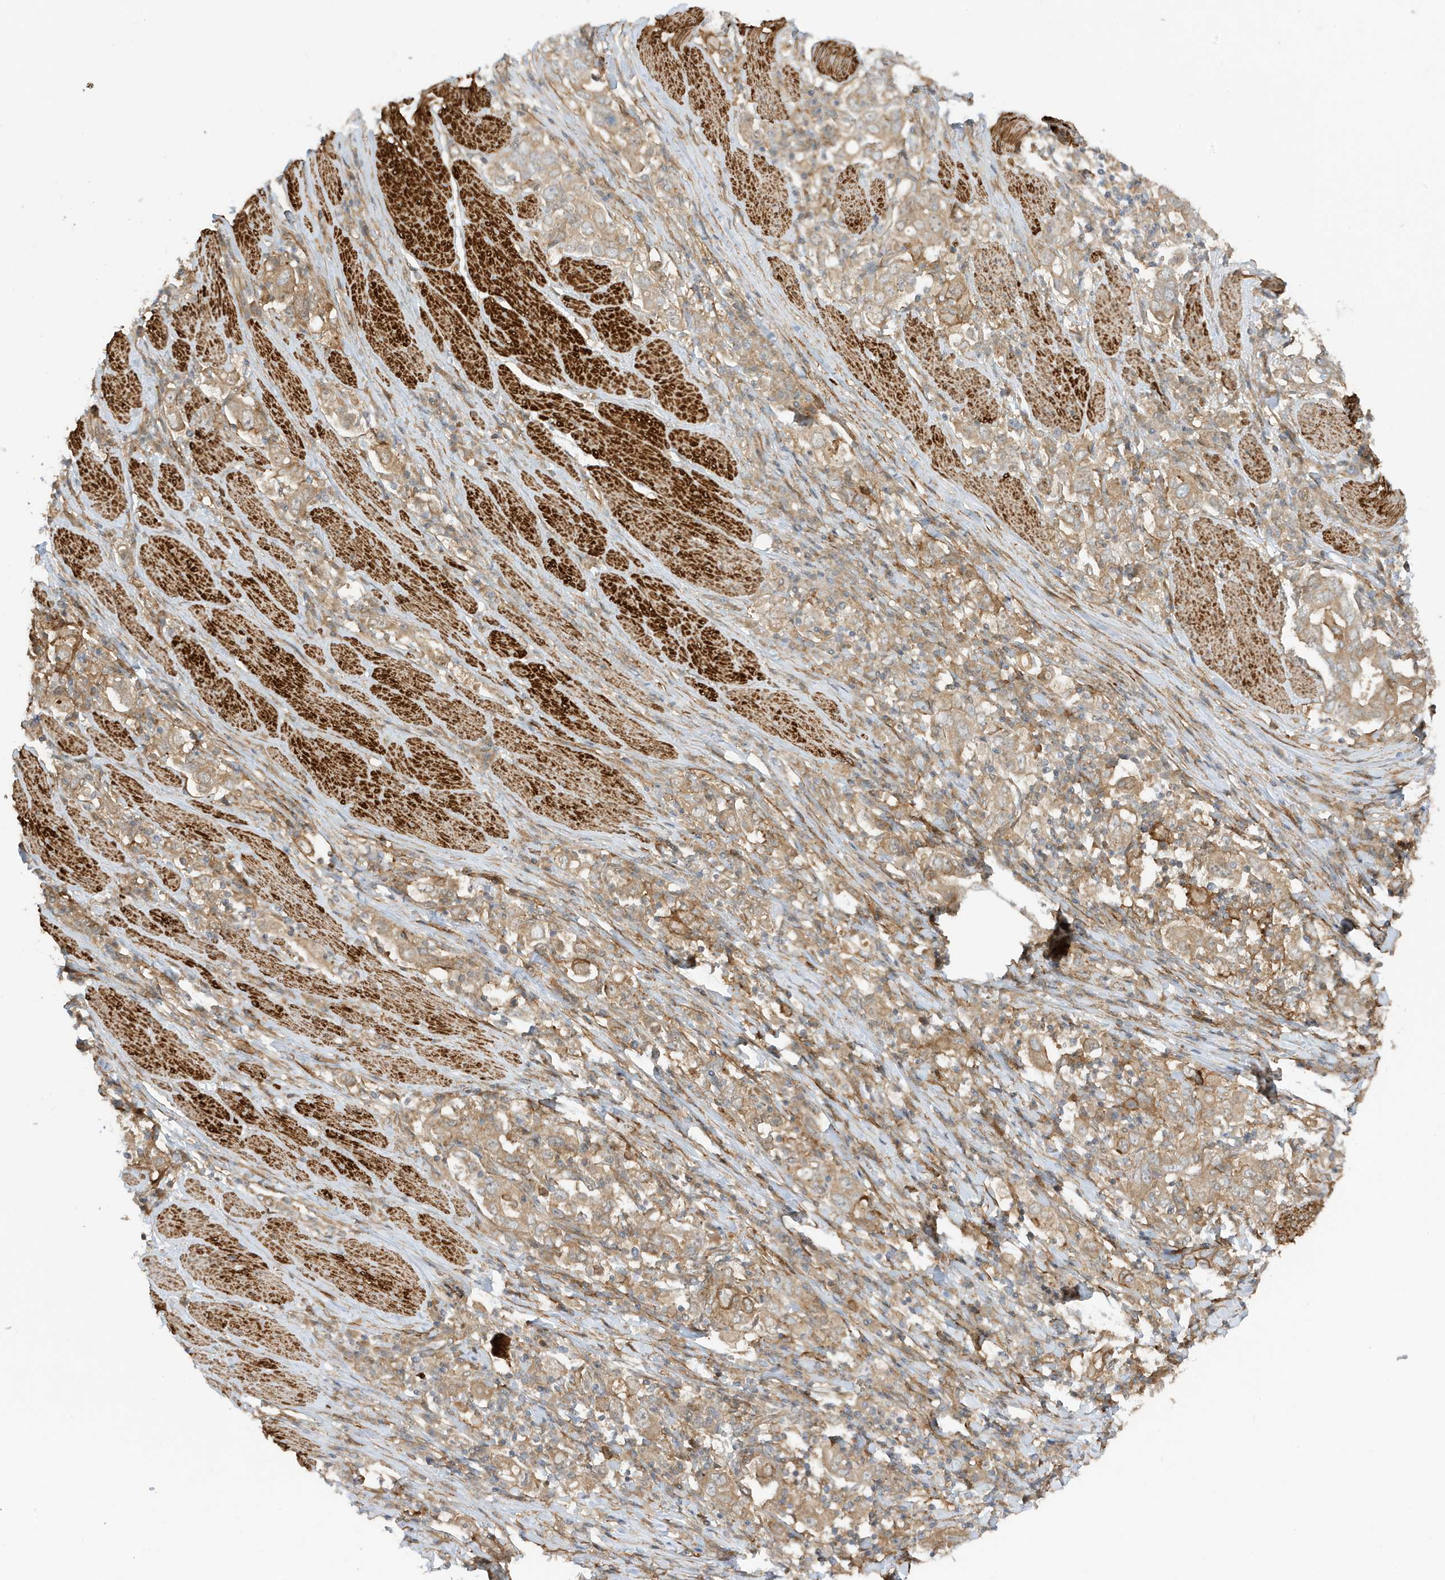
{"staining": {"intensity": "moderate", "quantity": ">75%", "location": "cytoplasmic/membranous"}, "tissue": "stomach cancer", "cell_type": "Tumor cells", "image_type": "cancer", "snomed": [{"axis": "morphology", "description": "Adenocarcinoma, NOS"}, {"axis": "topography", "description": "Stomach, upper"}], "caption": "Immunohistochemical staining of adenocarcinoma (stomach) shows medium levels of moderate cytoplasmic/membranous protein staining in approximately >75% of tumor cells.", "gene": "CDC42EP3", "patient": {"sex": "male", "age": 62}}